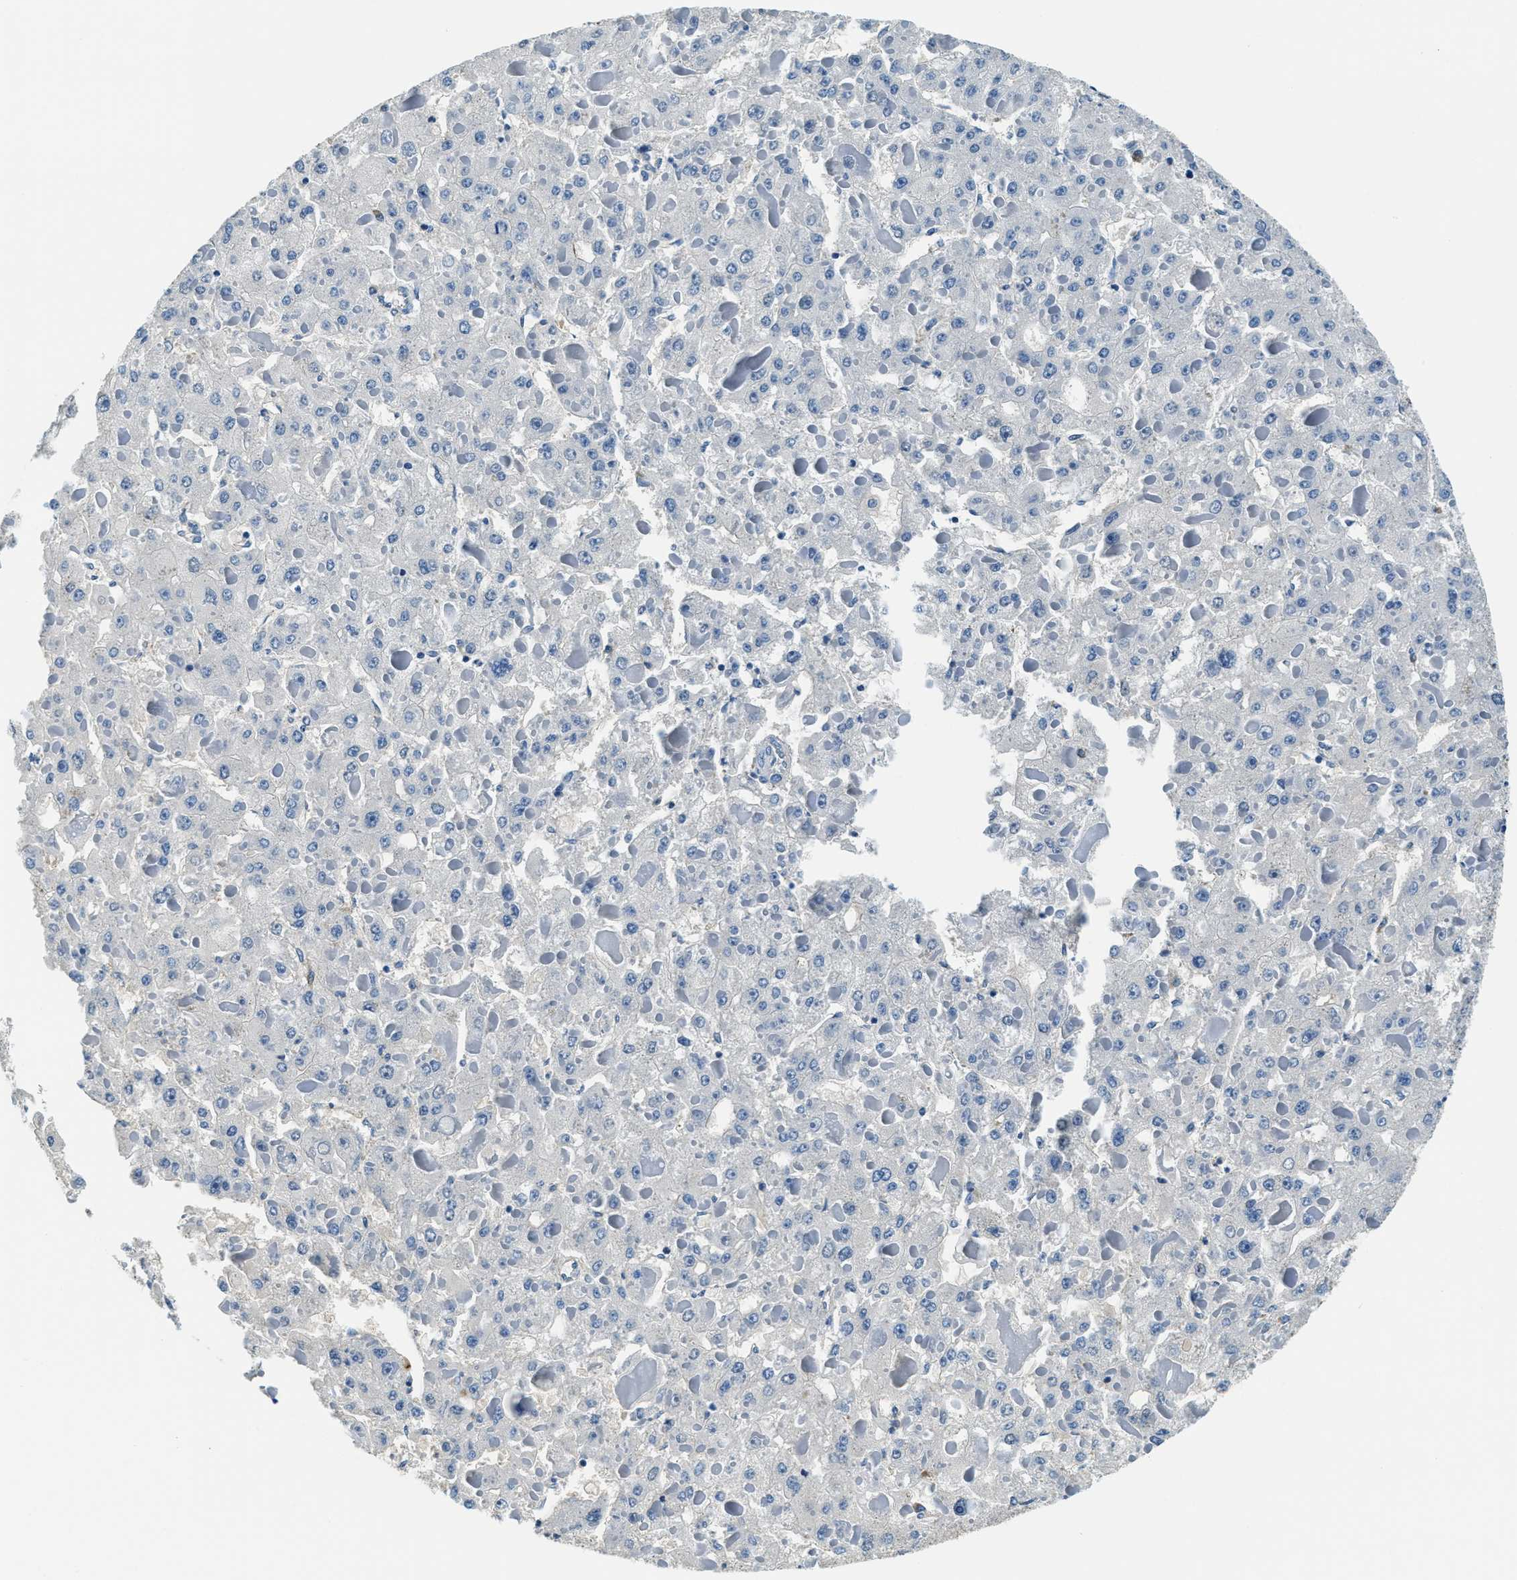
{"staining": {"intensity": "negative", "quantity": "none", "location": "none"}, "tissue": "liver cancer", "cell_type": "Tumor cells", "image_type": "cancer", "snomed": [{"axis": "morphology", "description": "Carcinoma, Hepatocellular, NOS"}, {"axis": "topography", "description": "Liver"}], "caption": "Tumor cells are negative for protein expression in human liver cancer (hepatocellular carcinoma). (Stains: DAB immunohistochemistry (IHC) with hematoxylin counter stain, Microscopy: brightfield microscopy at high magnification).", "gene": "TMEM186", "patient": {"sex": "female", "age": 73}}